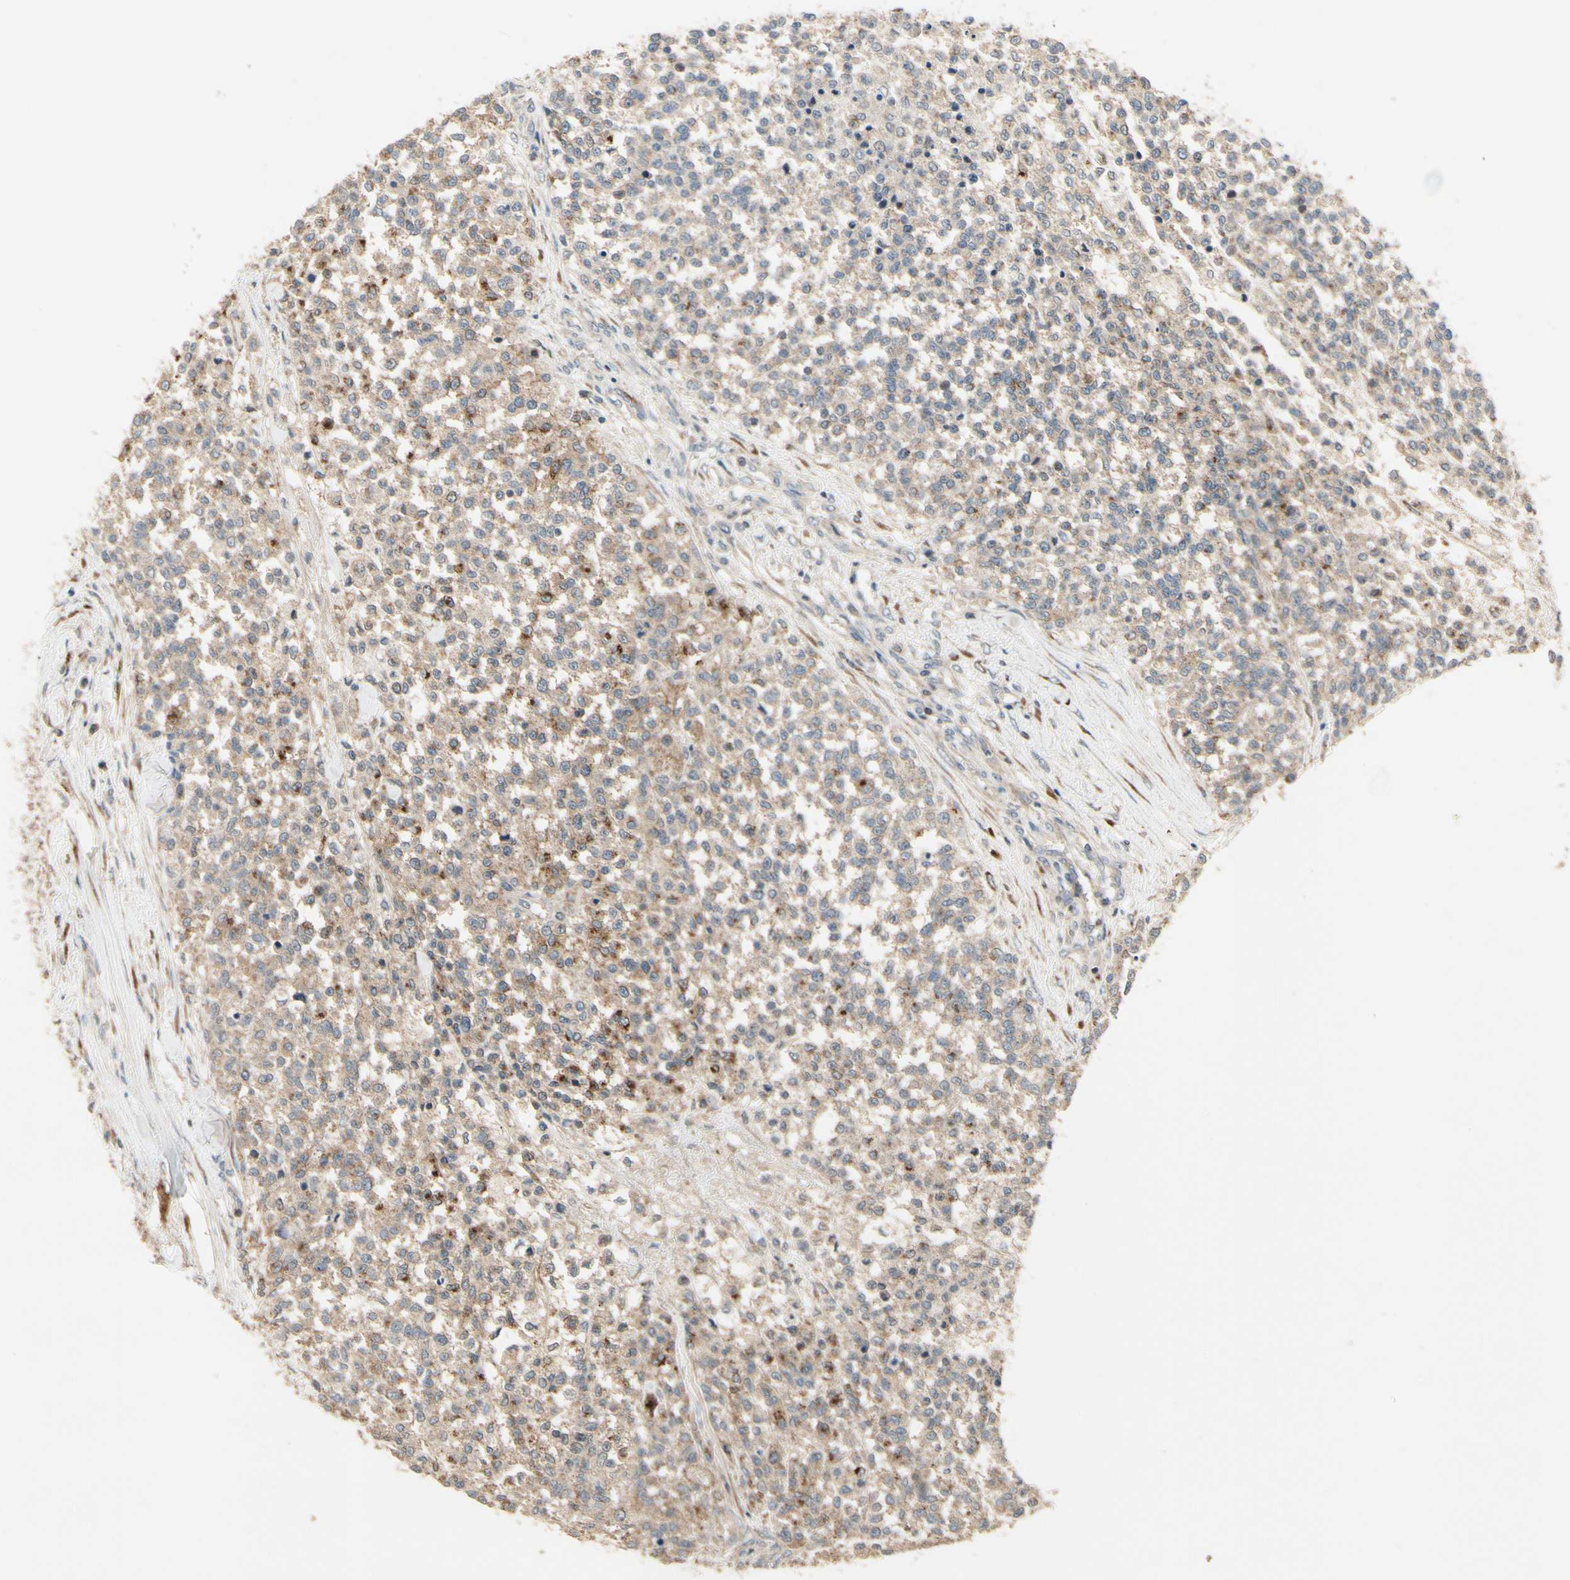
{"staining": {"intensity": "moderate", "quantity": "<25%", "location": "cytoplasmic/membranous"}, "tissue": "testis cancer", "cell_type": "Tumor cells", "image_type": "cancer", "snomed": [{"axis": "morphology", "description": "Seminoma, NOS"}, {"axis": "topography", "description": "Testis"}], "caption": "High-power microscopy captured an immunohistochemistry (IHC) image of testis cancer, revealing moderate cytoplasmic/membranous expression in about <25% of tumor cells. Nuclei are stained in blue.", "gene": "CGREF1", "patient": {"sex": "male", "age": 59}}